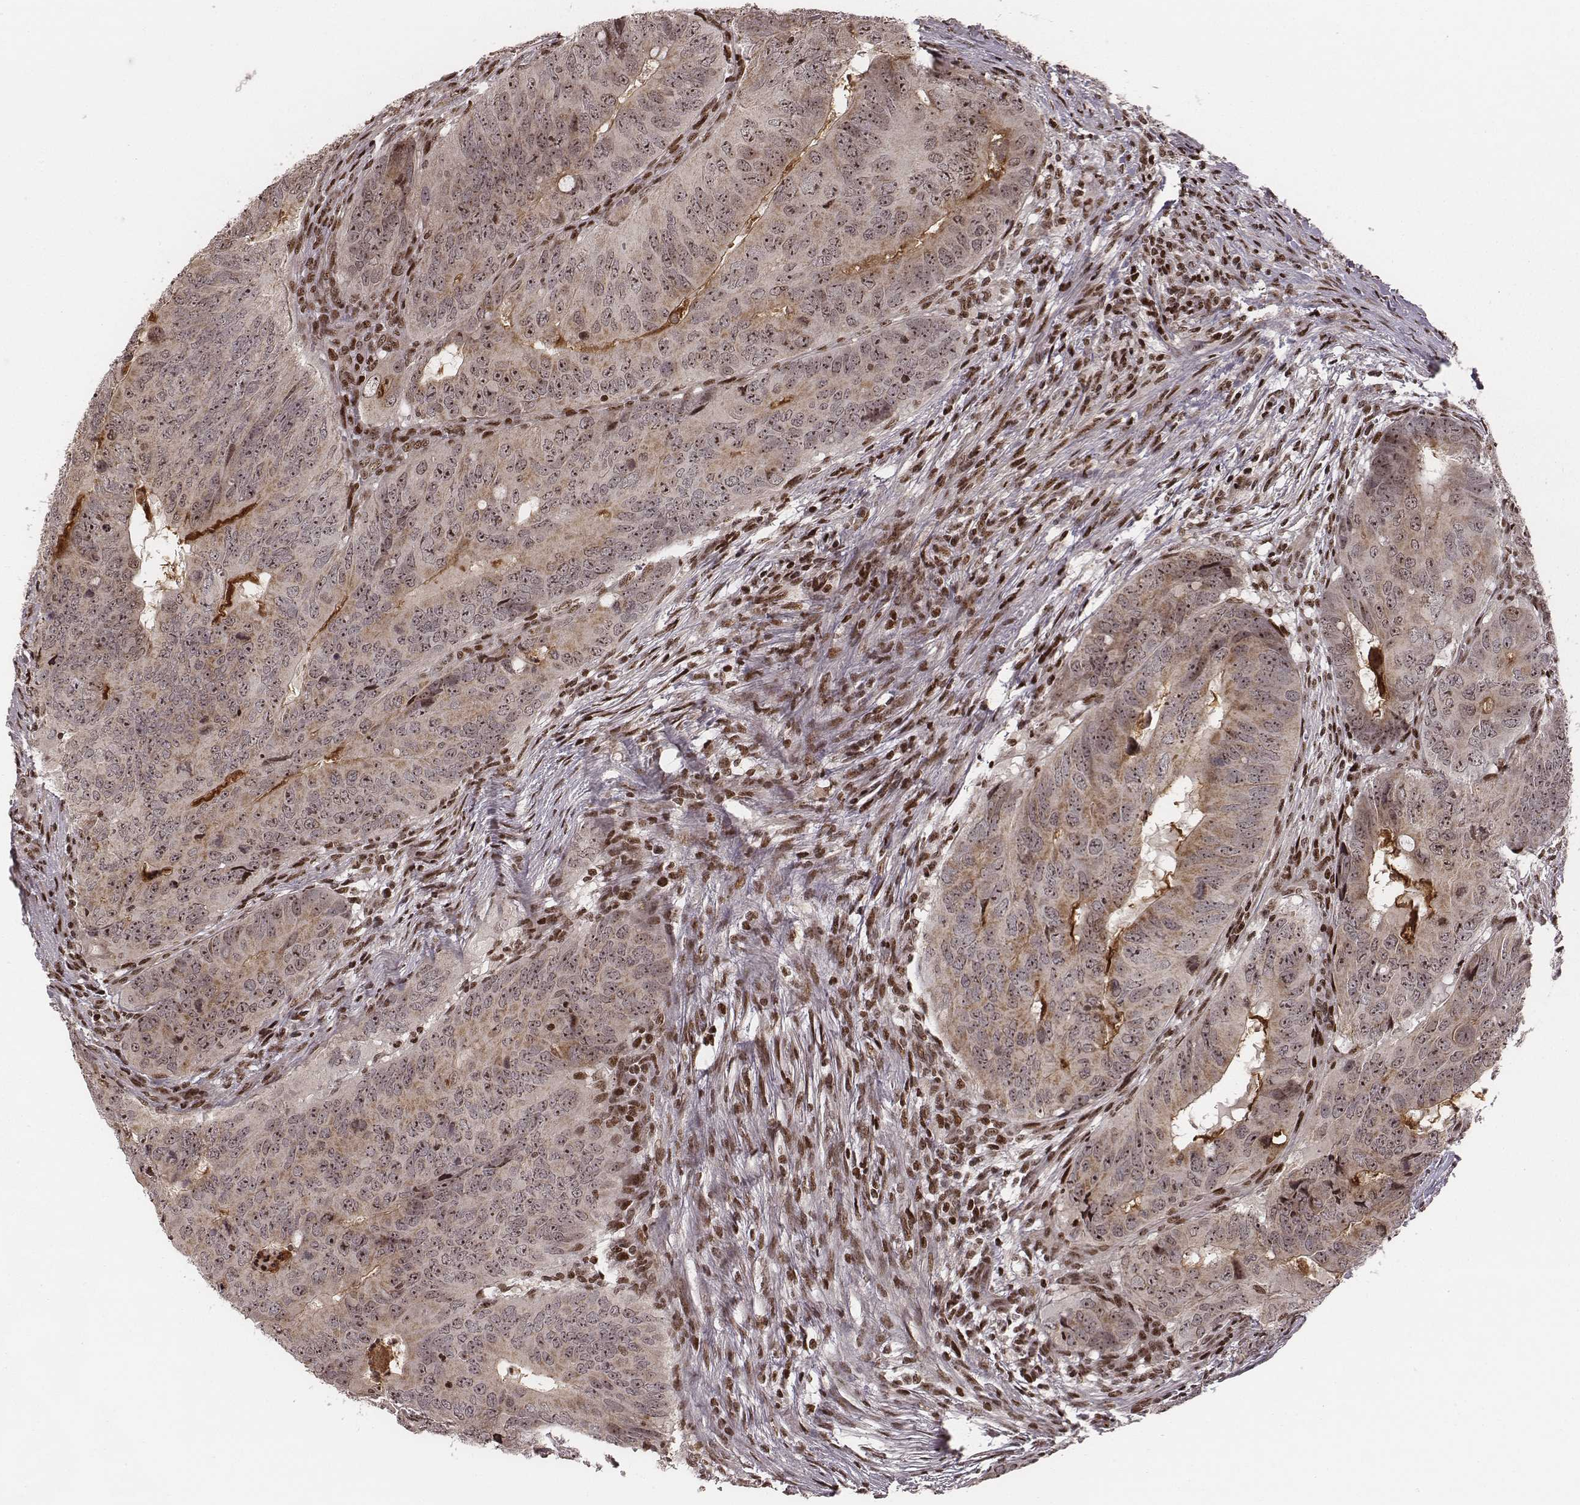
{"staining": {"intensity": "weak", "quantity": "25%-75%", "location": "cytoplasmic/membranous,nuclear"}, "tissue": "colorectal cancer", "cell_type": "Tumor cells", "image_type": "cancer", "snomed": [{"axis": "morphology", "description": "Adenocarcinoma, NOS"}, {"axis": "topography", "description": "Colon"}], "caption": "Immunohistochemical staining of human adenocarcinoma (colorectal) shows weak cytoplasmic/membranous and nuclear protein positivity in approximately 25%-75% of tumor cells.", "gene": "VRK3", "patient": {"sex": "male", "age": 79}}